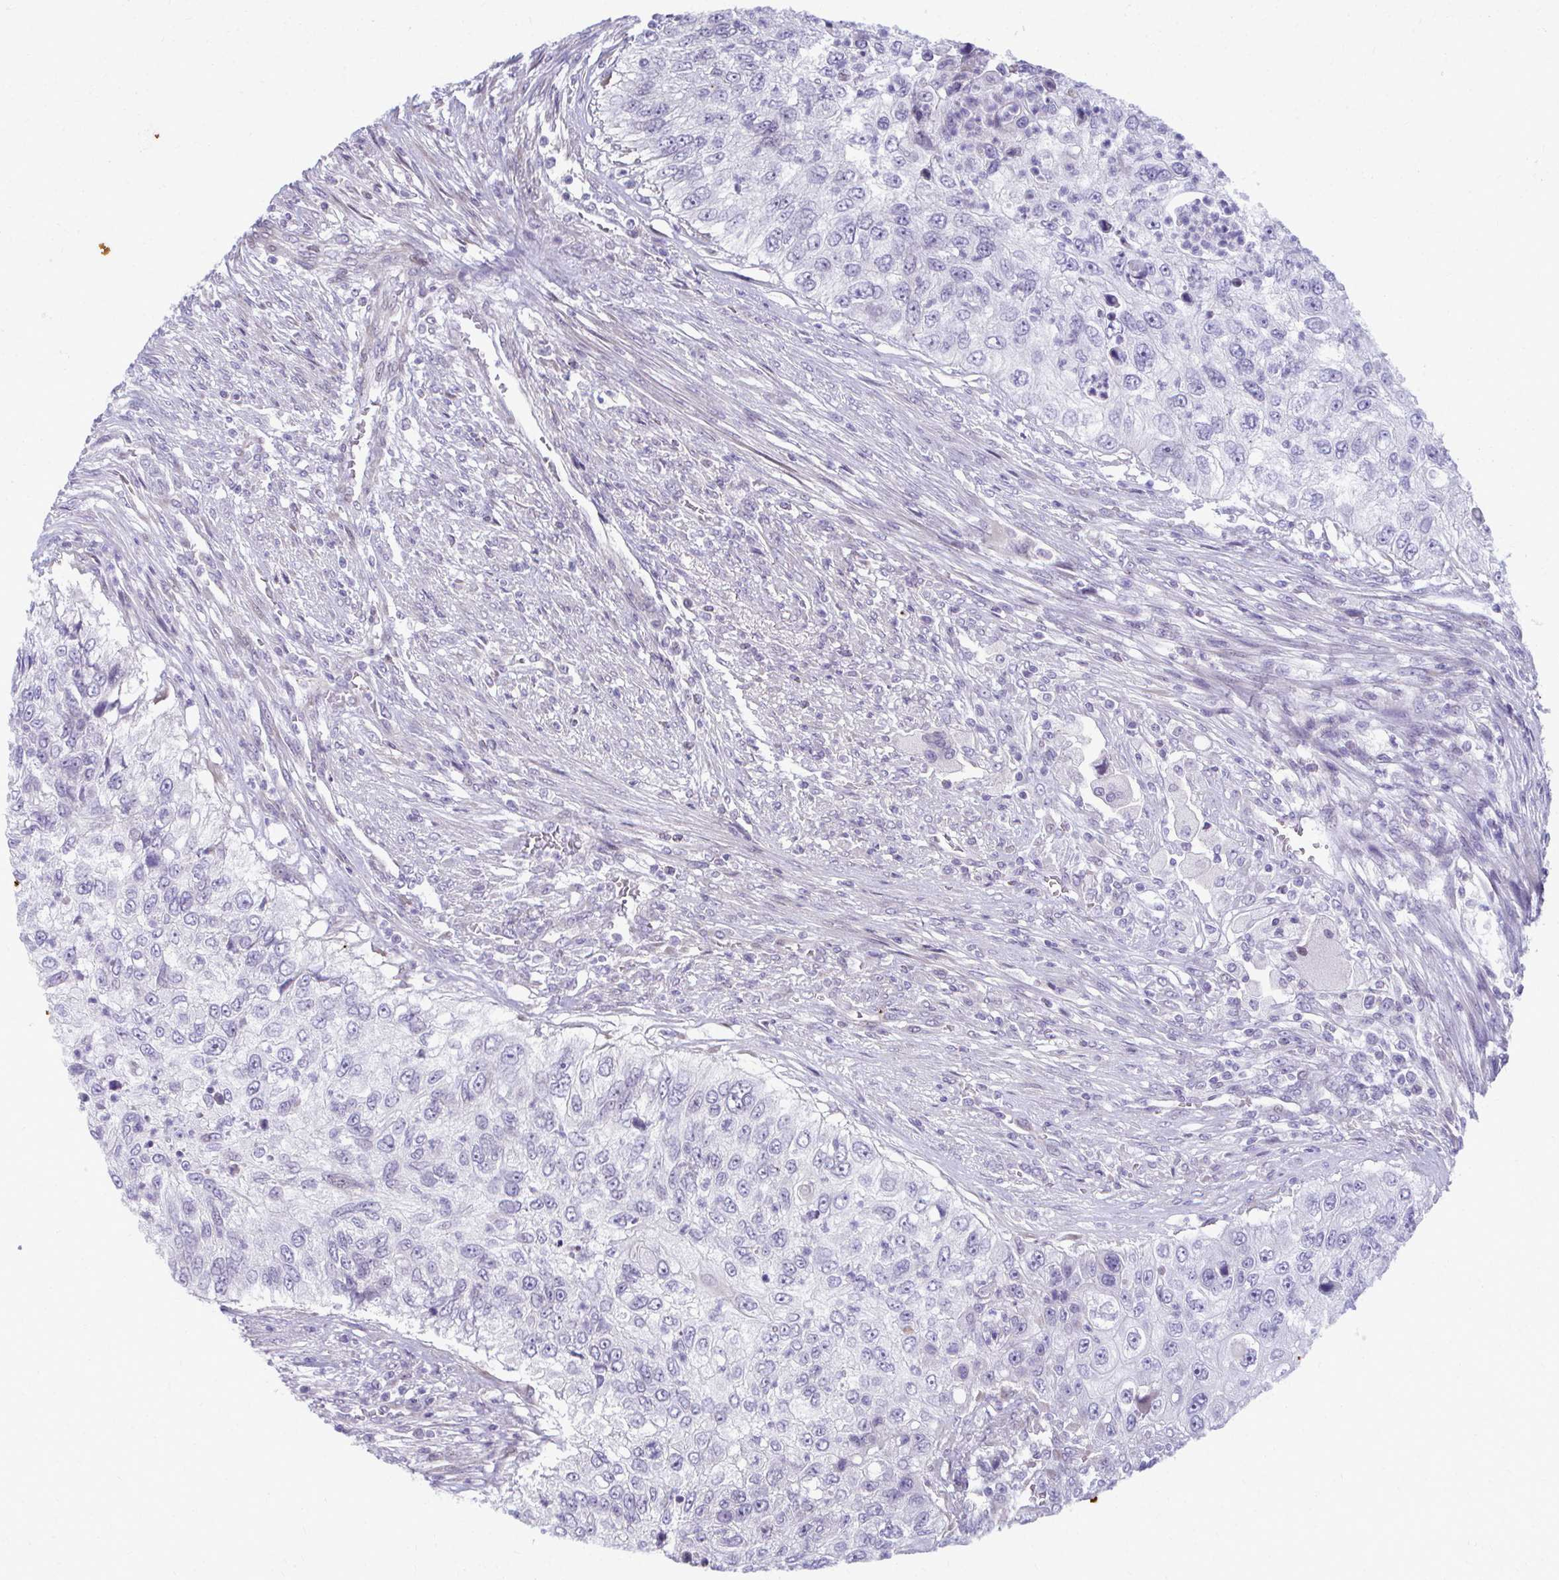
{"staining": {"intensity": "negative", "quantity": "none", "location": "none"}, "tissue": "urothelial cancer", "cell_type": "Tumor cells", "image_type": "cancer", "snomed": [{"axis": "morphology", "description": "Urothelial carcinoma, High grade"}, {"axis": "topography", "description": "Urinary bladder"}], "caption": "Histopathology image shows no protein staining in tumor cells of urothelial cancer tissue.", "gene": "MAF1", "patient": {"sex": "female", "age": 60}}